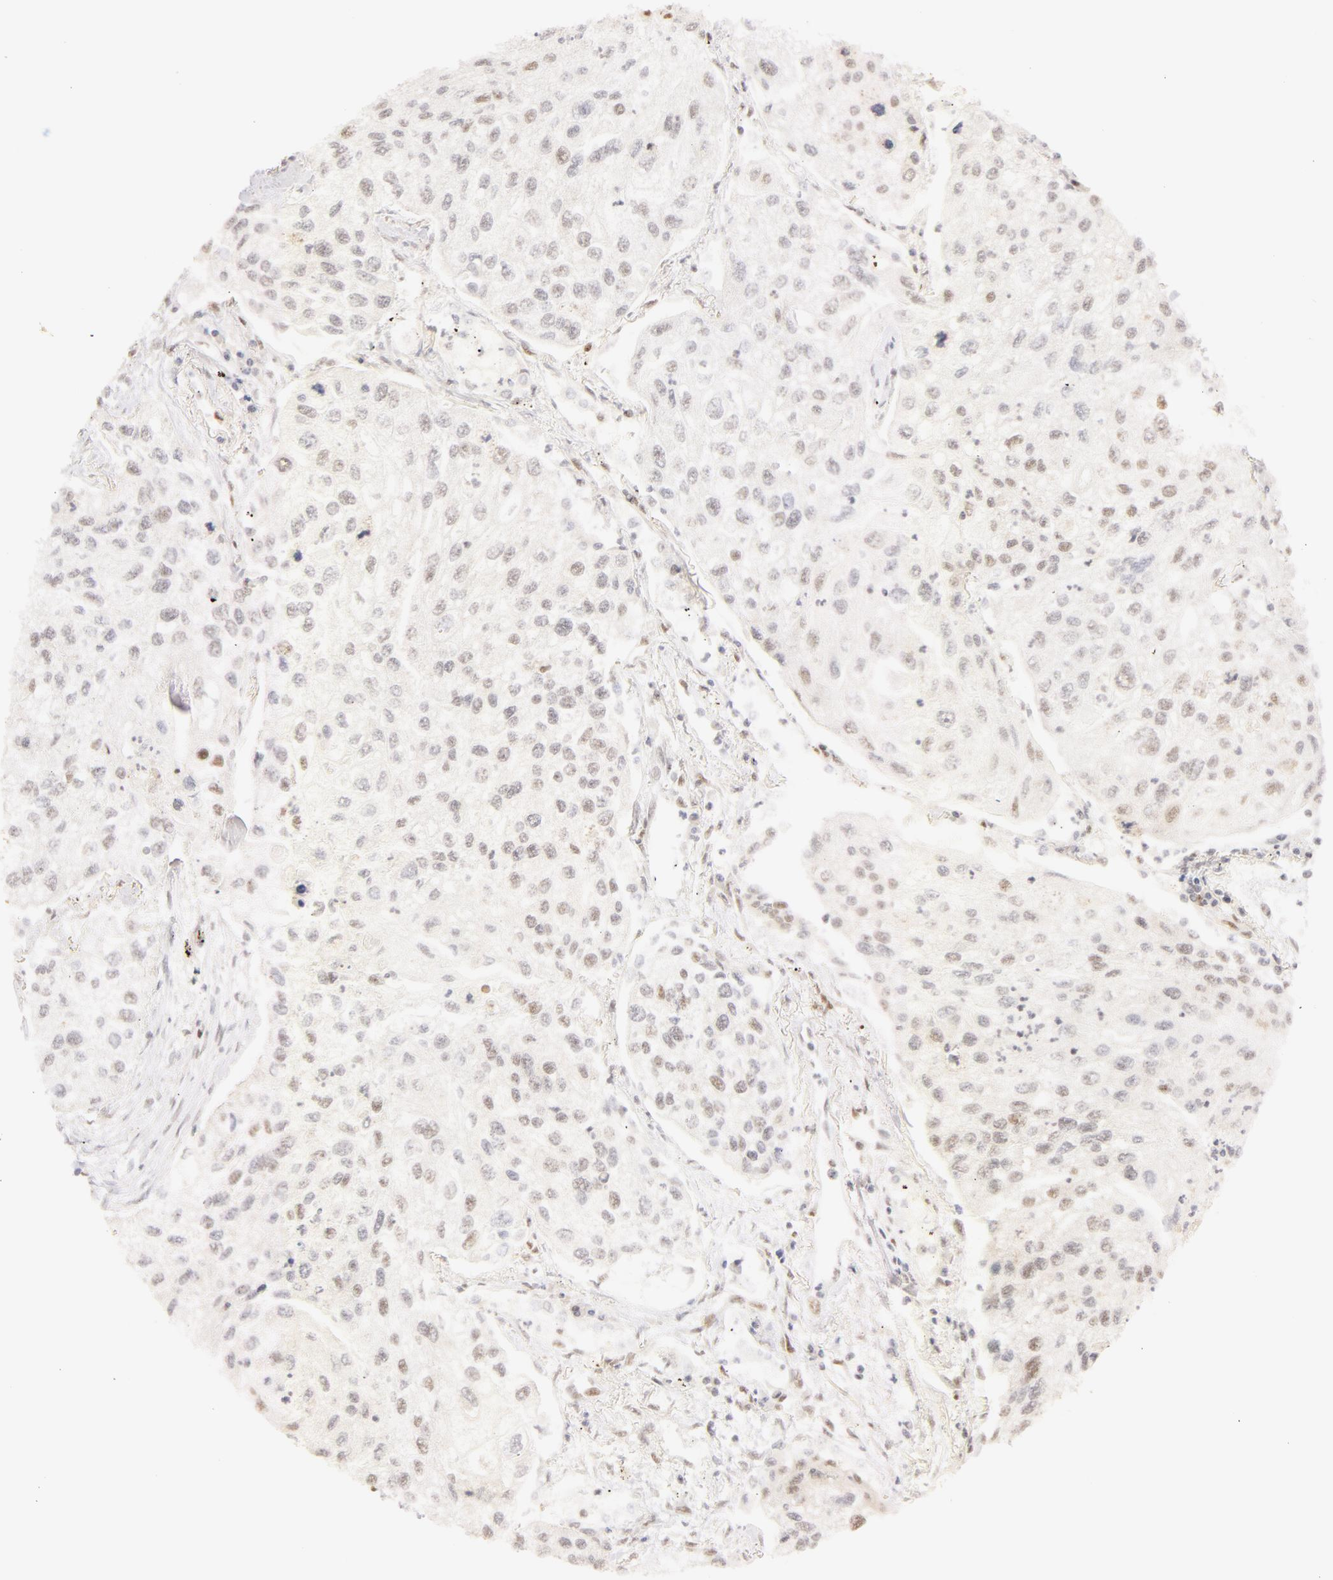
{"staining": {"intensity": "weak", "quantity": "<25%", "location": "nuclear"}, "tissue": "lung cancer", "cell_type": "Tumor cells", "image_type": "cancer", "snomed": [{"axis": "morphology", "description": "Squamous cell carcinoma, NOS"}, {"axis": "topography", "description": "Lung"}], "caption": "Immunohistochemical staining of human lung cancer (squamous cell carcinoma) exhibits no significant staining in tumor cells. (Immunohistochemistry, brightfield microscopy, high magnification).", "gene": "RBM39", "patient": {"sex": "male", "age": 75}}